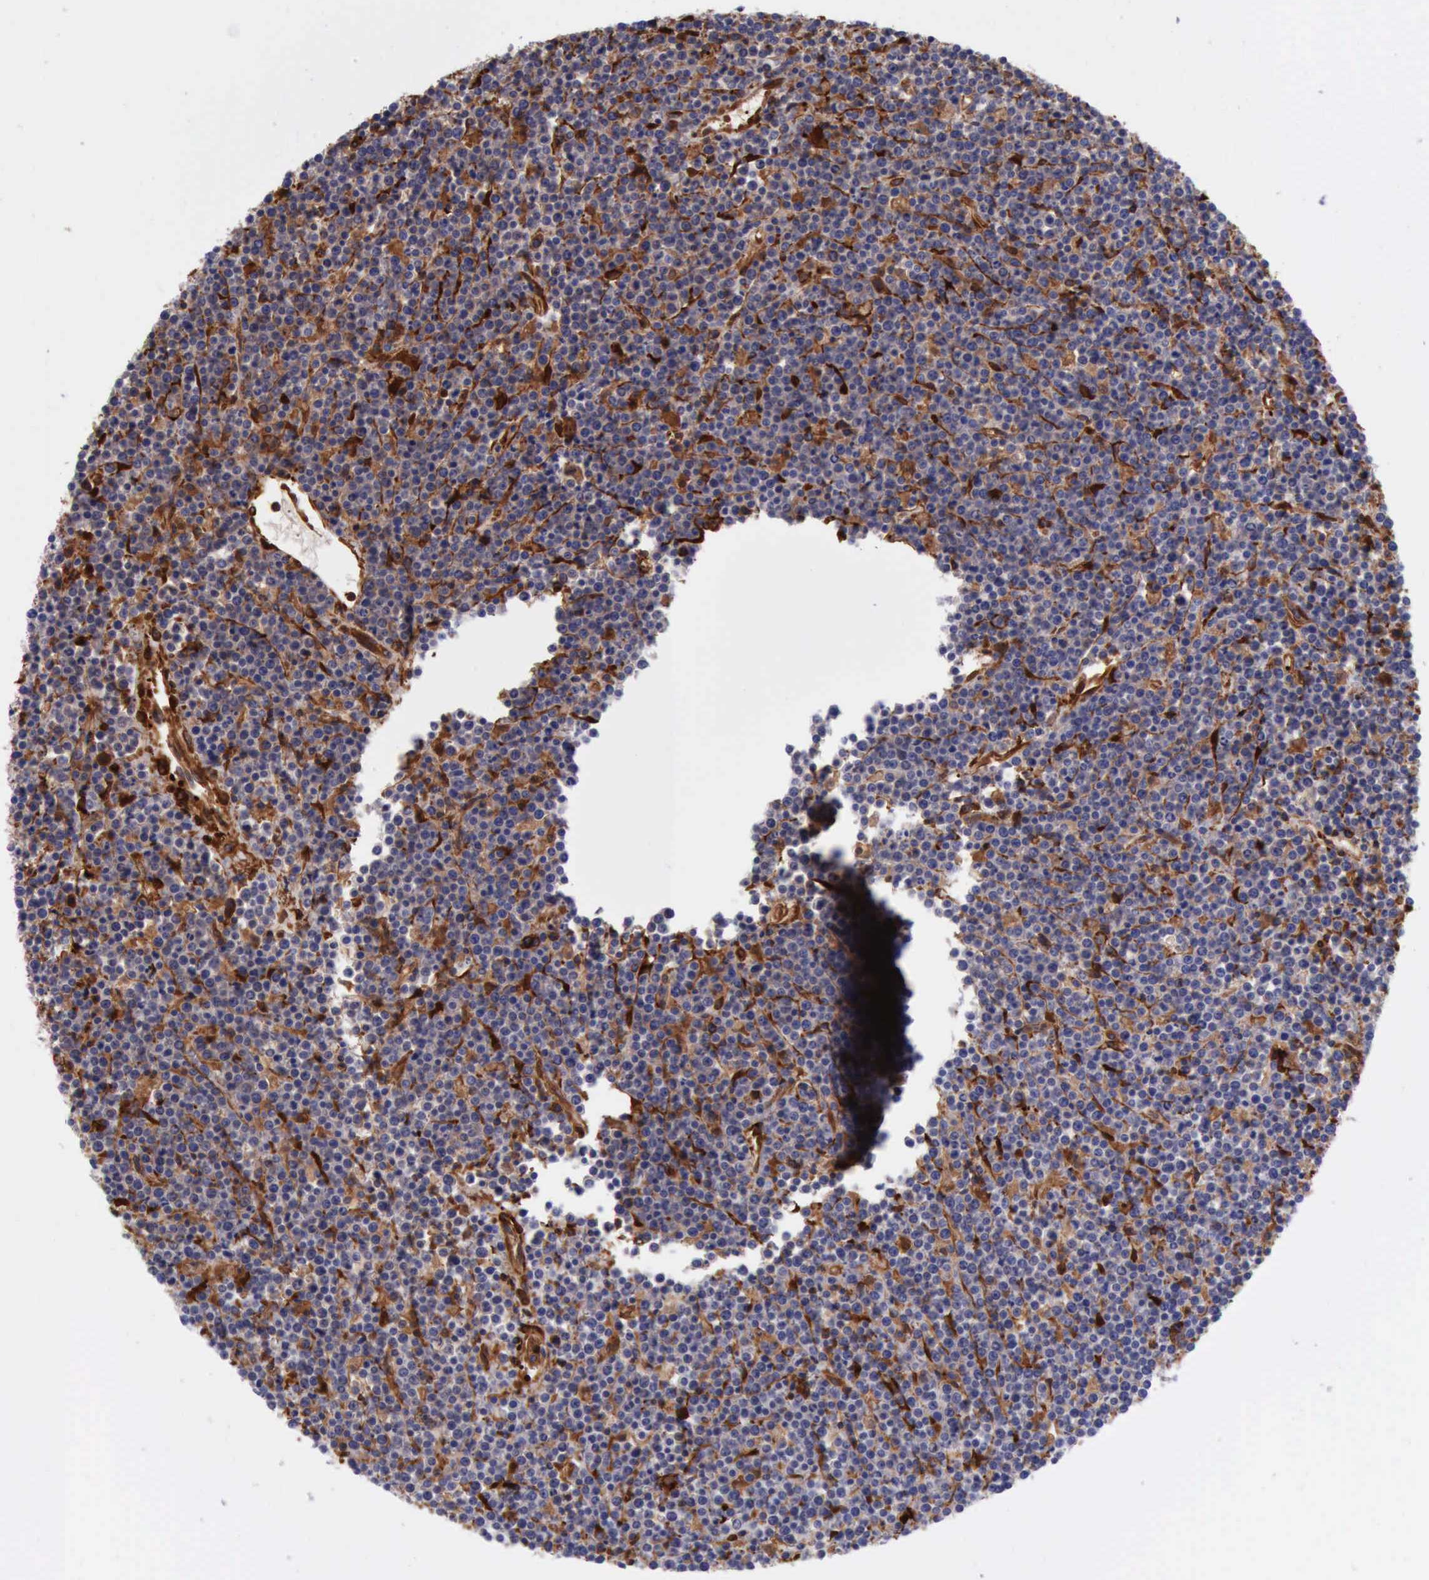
{"staining": {"intensity": "weak", "quantity": ">75%", "location": "cytoplasmic/membranous"}, "tissue": "lymphoma", "cell_type": "Tumor cells", "image_type": "cancer", "snomed": [{"axis": "morphology", "description": "Malignant lymphoma, non-Hodgkin's type, High grade"}, {"axis": "topography", "description": "Ovary"}], "caption": "There is low levels of weak cytoplasmic/membranous staining in tumor cells of lymphoma, as demonstrated by immunohistochemical staining (brown color).", "gene": "FLNA", "patient": {"sex": "female", "age": 56}}